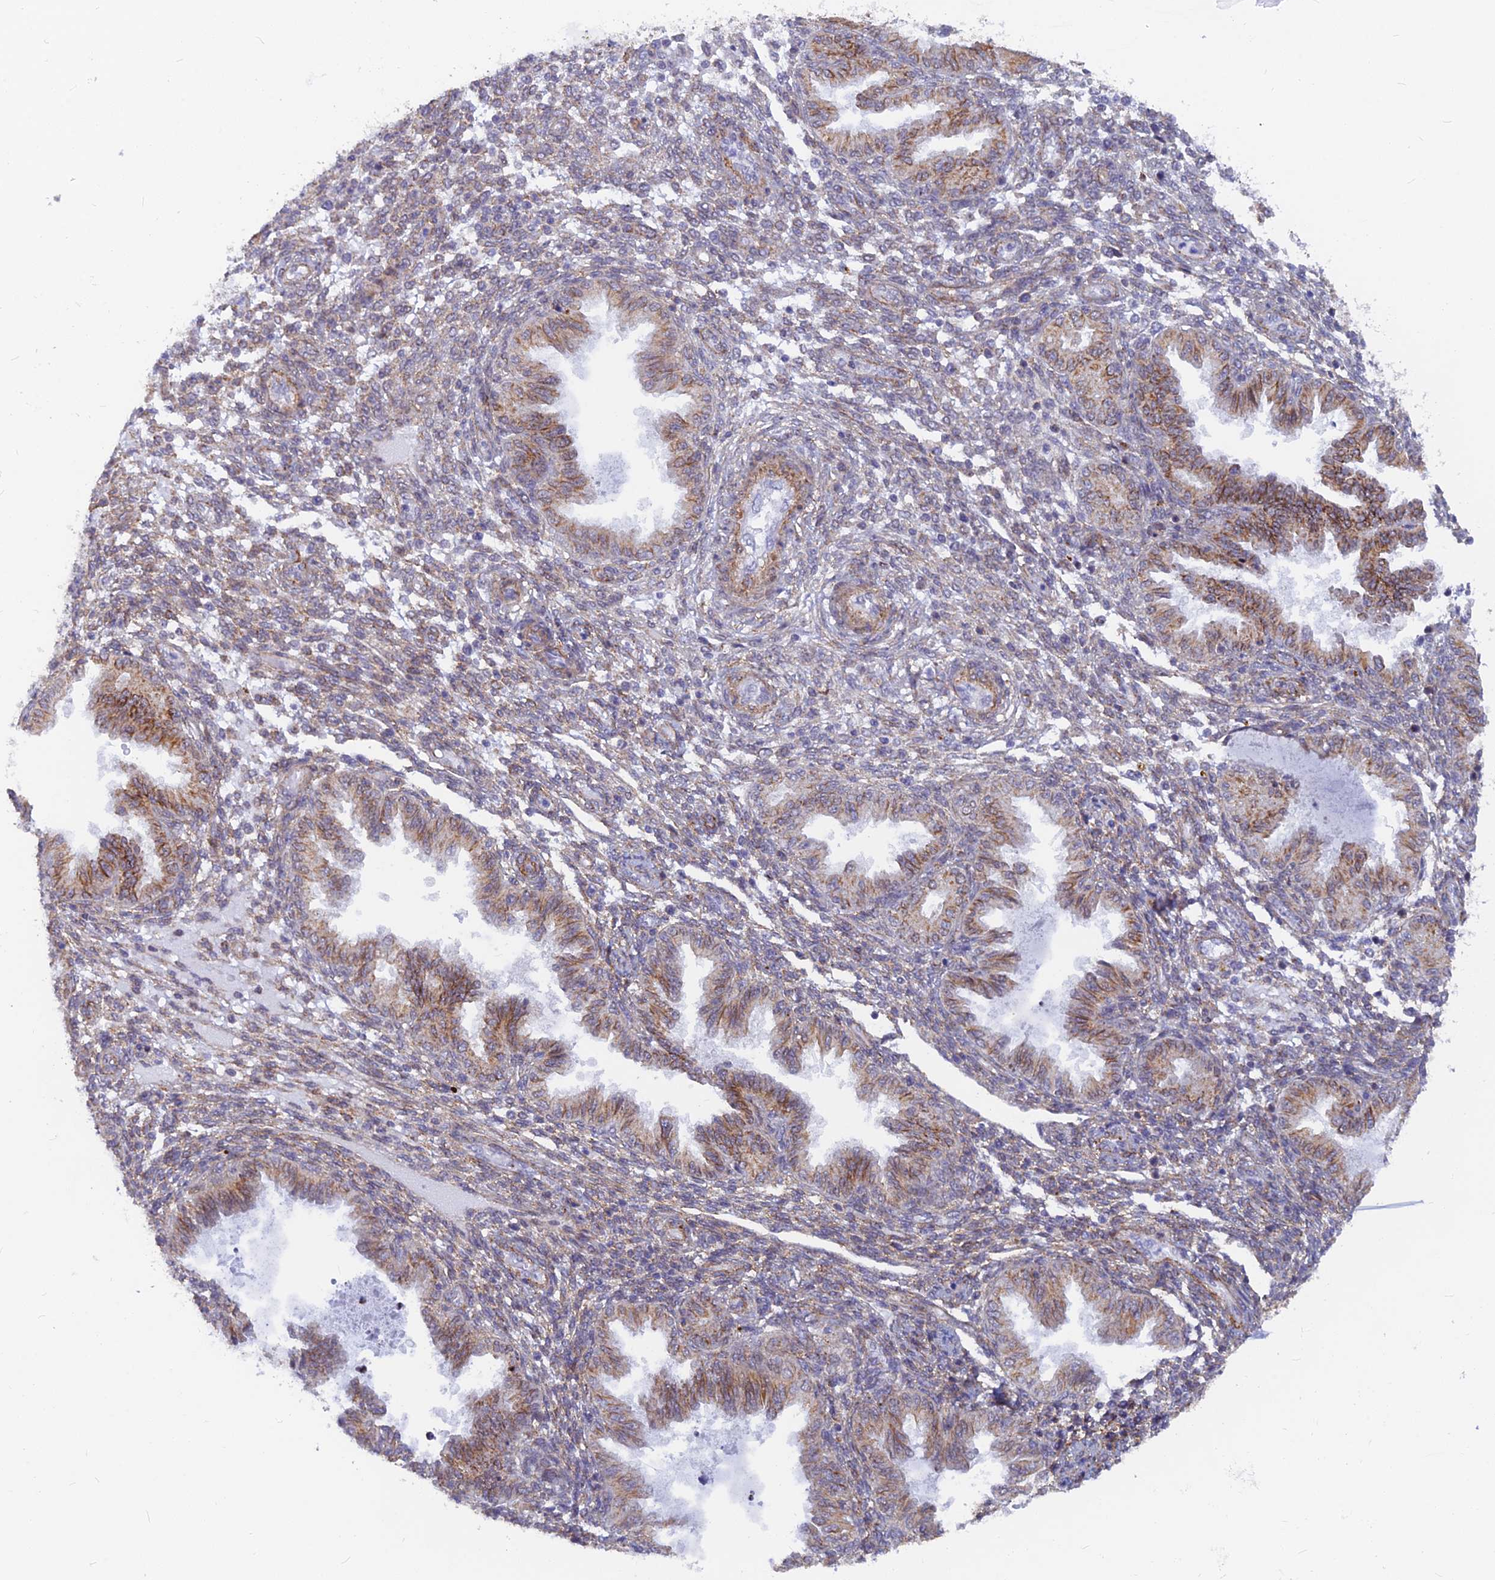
{"staining": {"intensity": "weak", "quantity": "<25%", "location": "cytoplasmic/membranous"}, "tissue": "endometrium", "cell_type": "Cells in endometrial stroma", "image_type": "normal", "snomed": [{"axis": "morphology", "description": "Normal tissue, NOS"}, {"axis": "topography", "description": "Endometrium"}], "caption": "The image exhibits no staining of cells in endometrial stroma in benign endometrium.", "gene": "VSTM2L", "patient": {"sex": "female", "age": 33}}